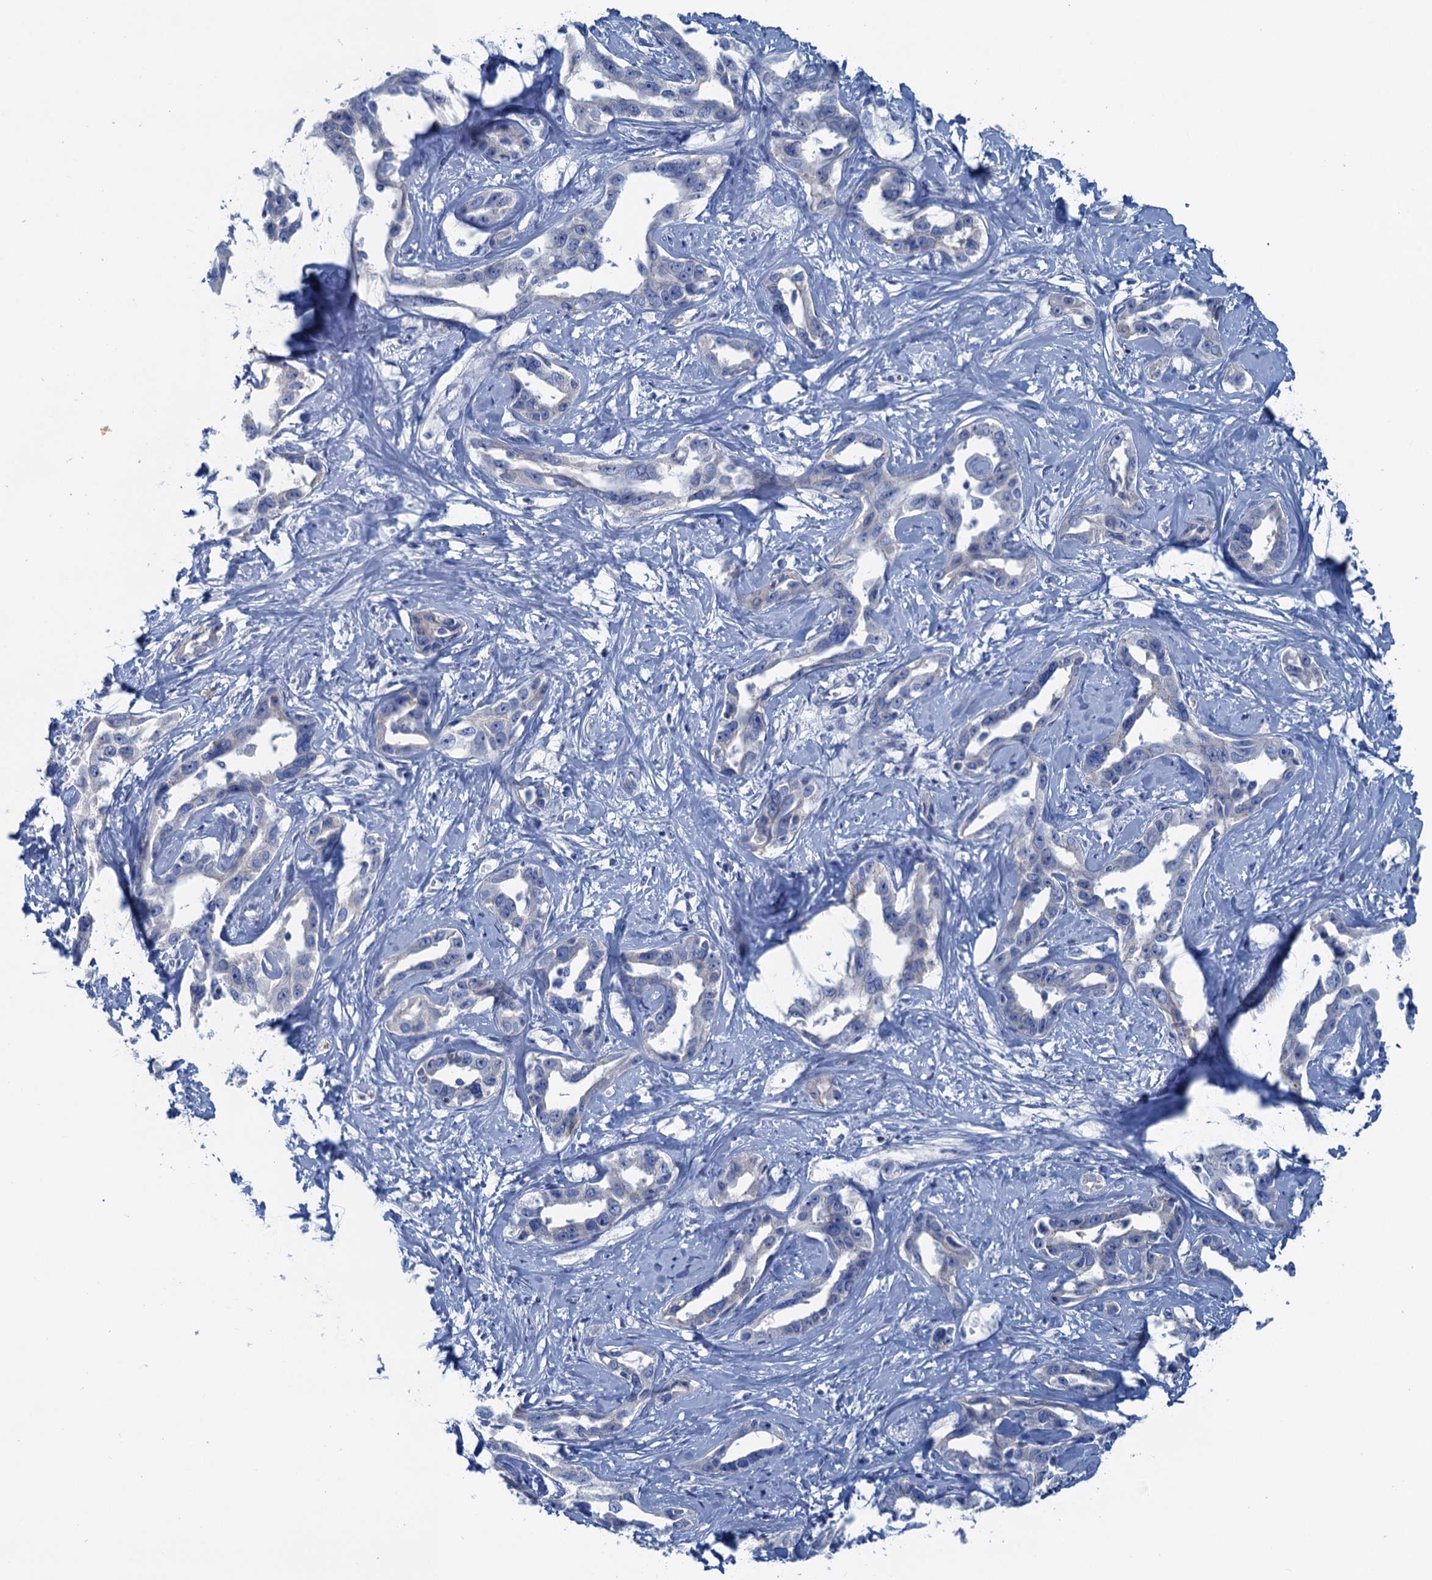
{"staining": {"intensity": "negative", "quantity": "none", "location": "none"}, "tissue": "liver cancer", "cell_type": "Tumor cells", "image_type": "cancer", "snomed": [{"axis": "morphology", "description": "Cholangiocarcinoma"}, {"axis": "topography", "description": "Liver"}], "caption": "IHC micrograph of cholangiocarcinoma (liver) stained for a protein (brown), which shows no staining in tumor cells.", "gene": "MYADML2", "patient": {"sex": "male", "age": 59}}